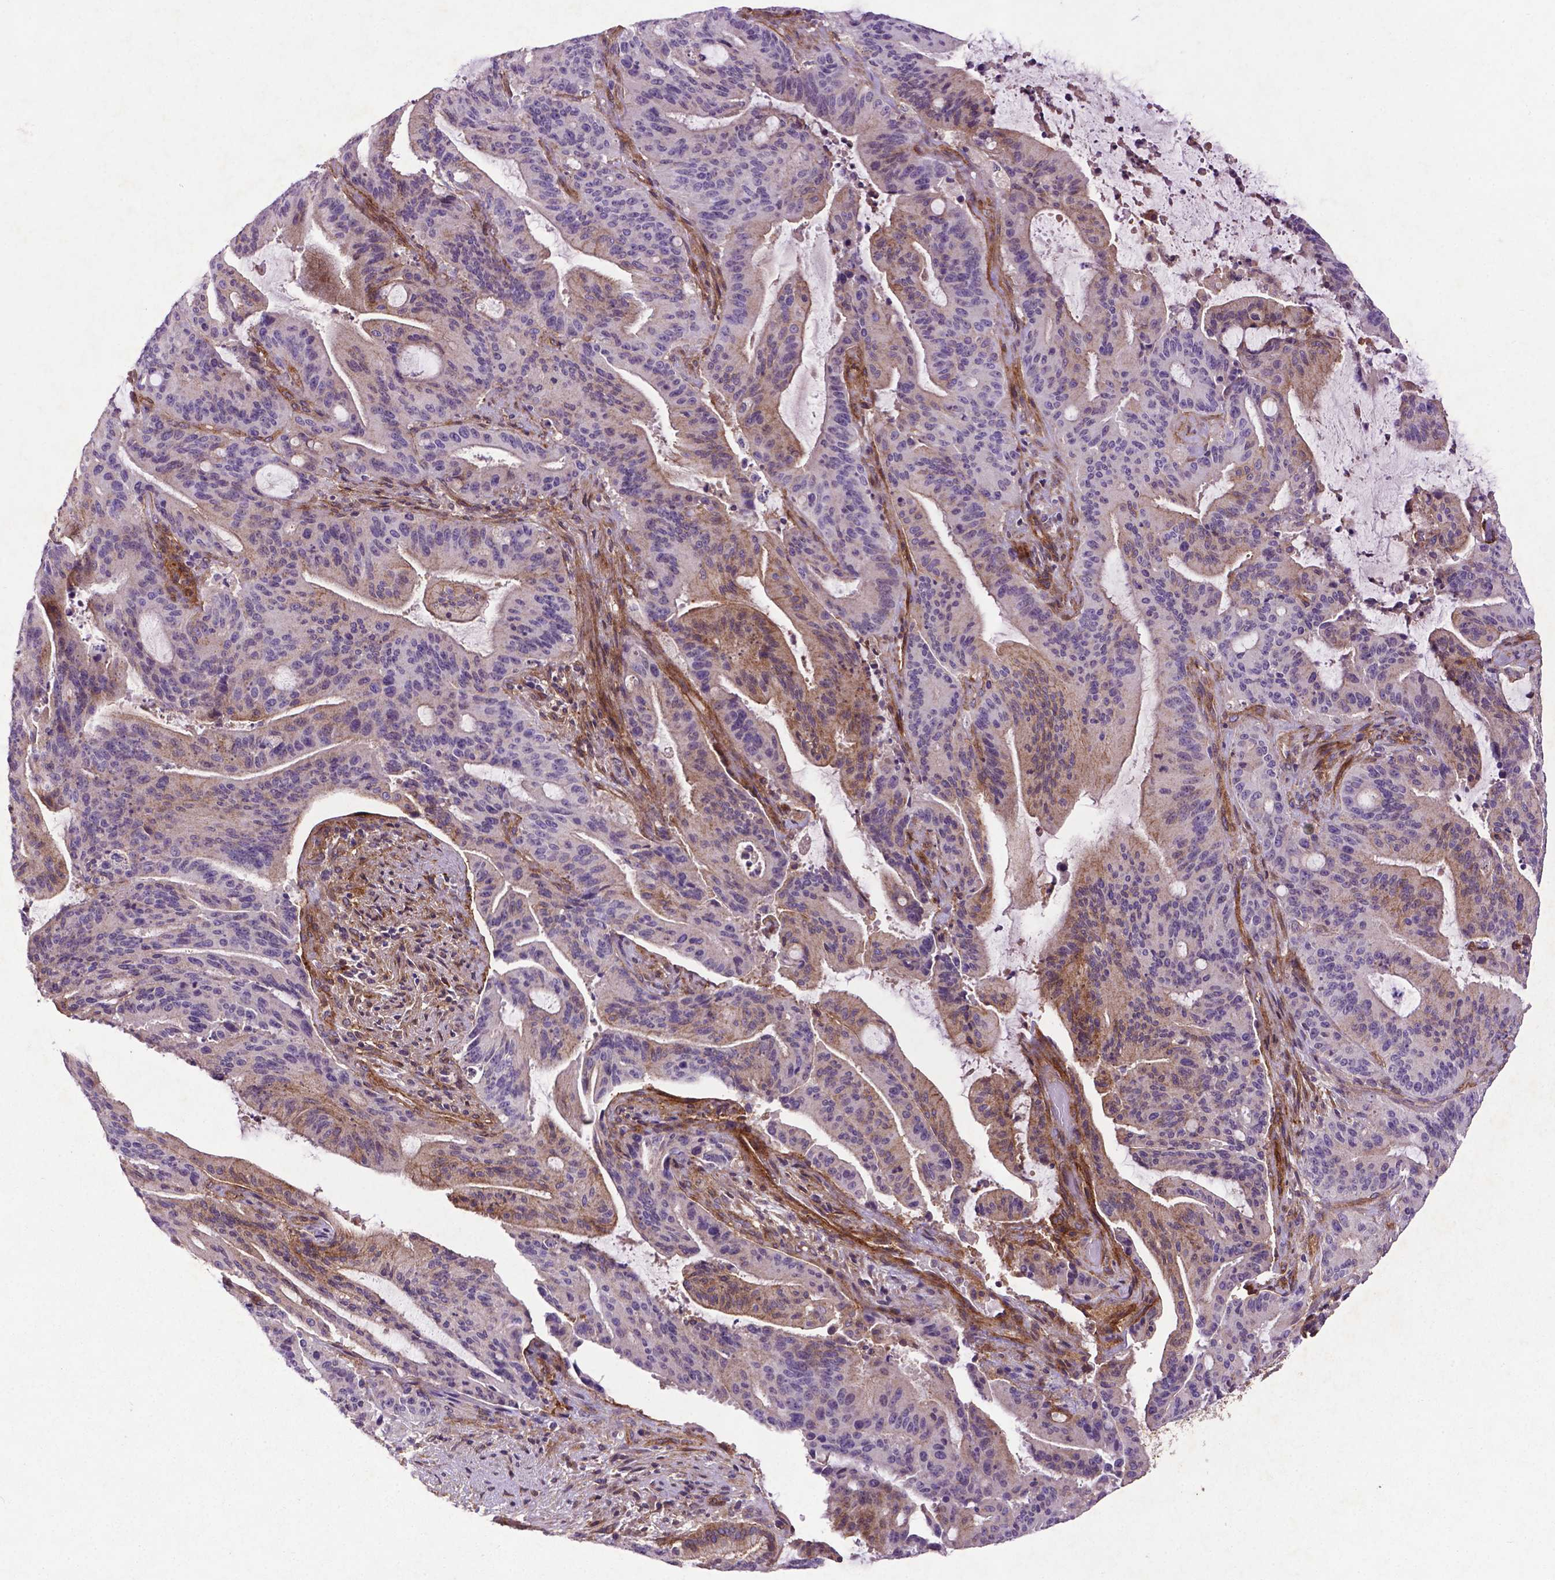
{"staining": {"intensity": "moderate", "quantity": "<25%", "location": "cytoplasmic/membranous"}, "tissue": "liver cancer", "cell_type": "Tumor cells", "image_type": "cancer", "snomed": [{"axis": "morphology", "description": "Cholangiocarcinoma"}, {"axis": "topography", "description": "Liver"}], "caption": "Immunohistochemistry micrograph of neoplastic tissue: human liver cholangiocarcinoma stained using IHC demonstrates low levels of moderate protein expression localized specifically in the cytoplasmic/membranous of tumor cells, appearing as a cytoplasmic/membranous brown color.", "gene": "RRAS", "patient": {"sex": "female", "age": 73}}